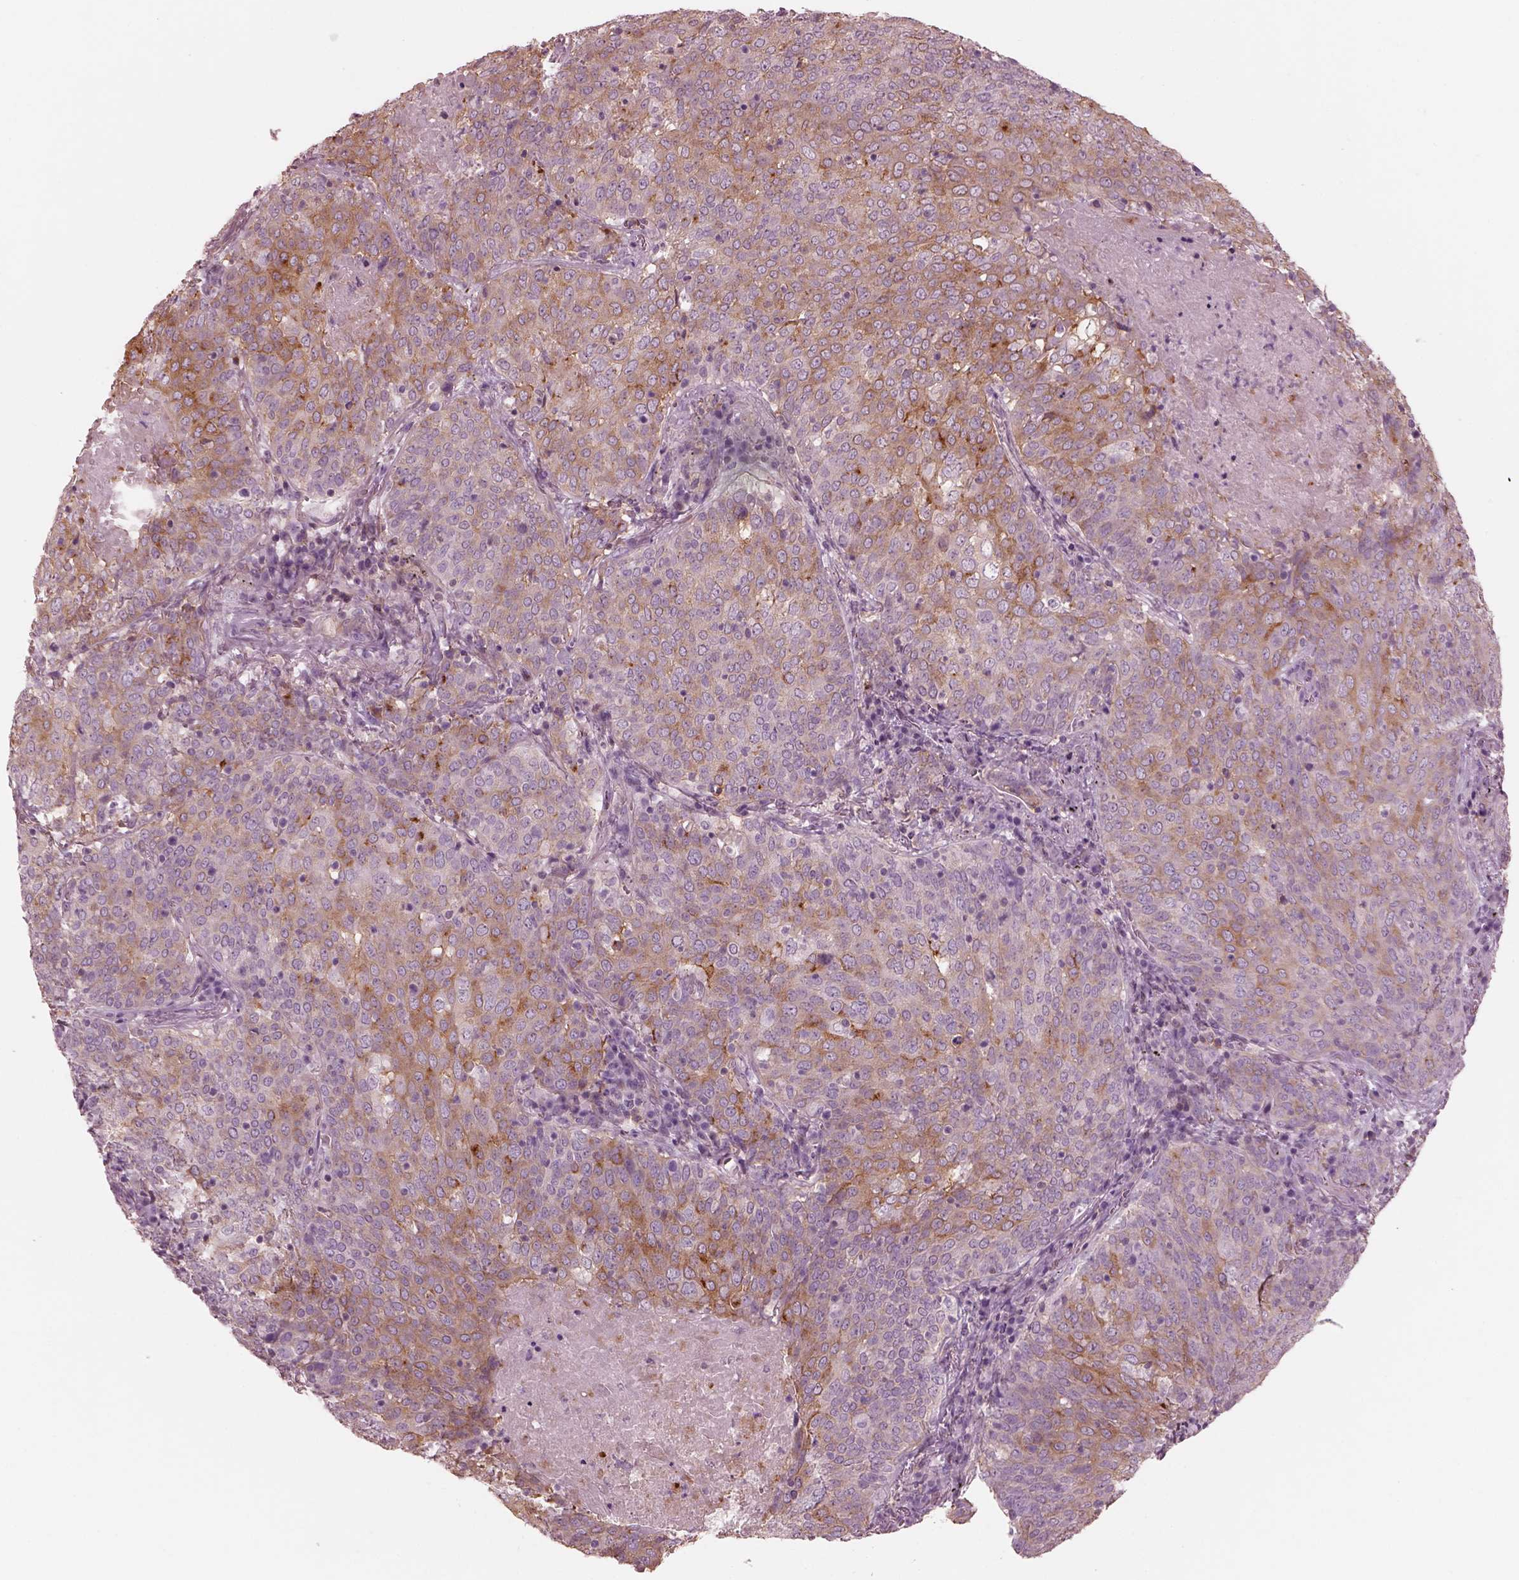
{"staining": {"intensity": "strong", "quantity": "25%-75%", "location": "cytoplasmic/membranous"}, "tissue": "lung cancer", "cell_type": "Tumor cells", "image_type": "cancer", "snomed": [{"axis": "morphology", "description": "Squamous cell carcinoma, NOS"}, {"axis": "topography", "description": "Lung"}], "caption": "Strong cytoplasmic/membranous expression for a protein is identified in about 25%-75% of tumor cells of lung cancer using immunohistochemistry (IHC).", "gene": "ELAPOR1", "patient": {"sex": "male", "age": 82}}